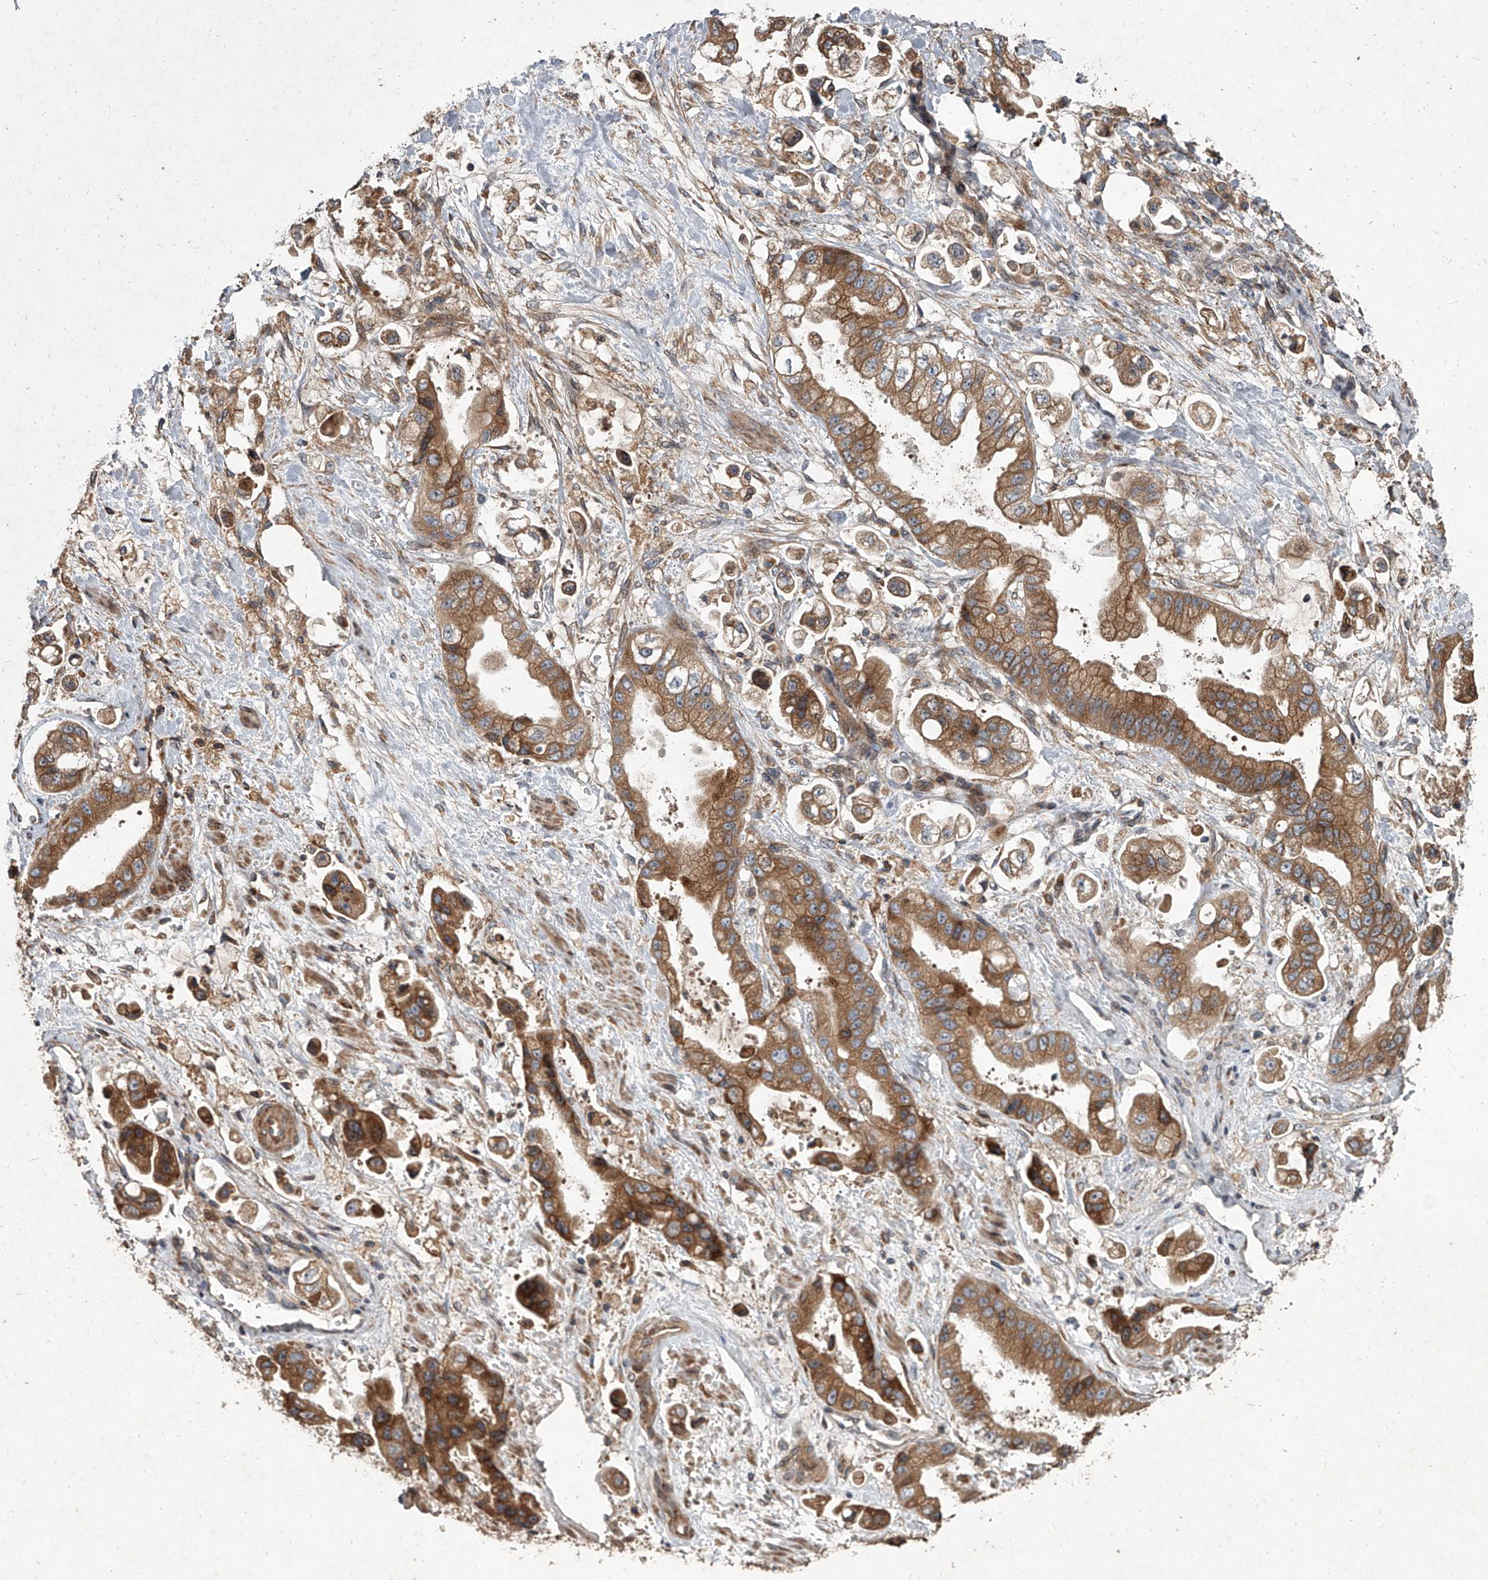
{"staining": {"intensity": "moderate", "quantity": ">75%", "location": "cytoplasmic/membranous"}, "tissue": "stomach cancer", "cell_type": "Tumor cells", "image_type": "cancer", "snomed": [{"axis": "morphology", "description": "Adenocarcinoma, NOS"}, {"axis": "topography", "description": "Stomach"}], "caption": "IHC of human stomach cancer demonstrates medium levels of moderate cytoplasmic/membranous positivity in about >75% of tumor cells.", "gene": "EVA1C", "patient": {"sex": "male", "age": 62}}